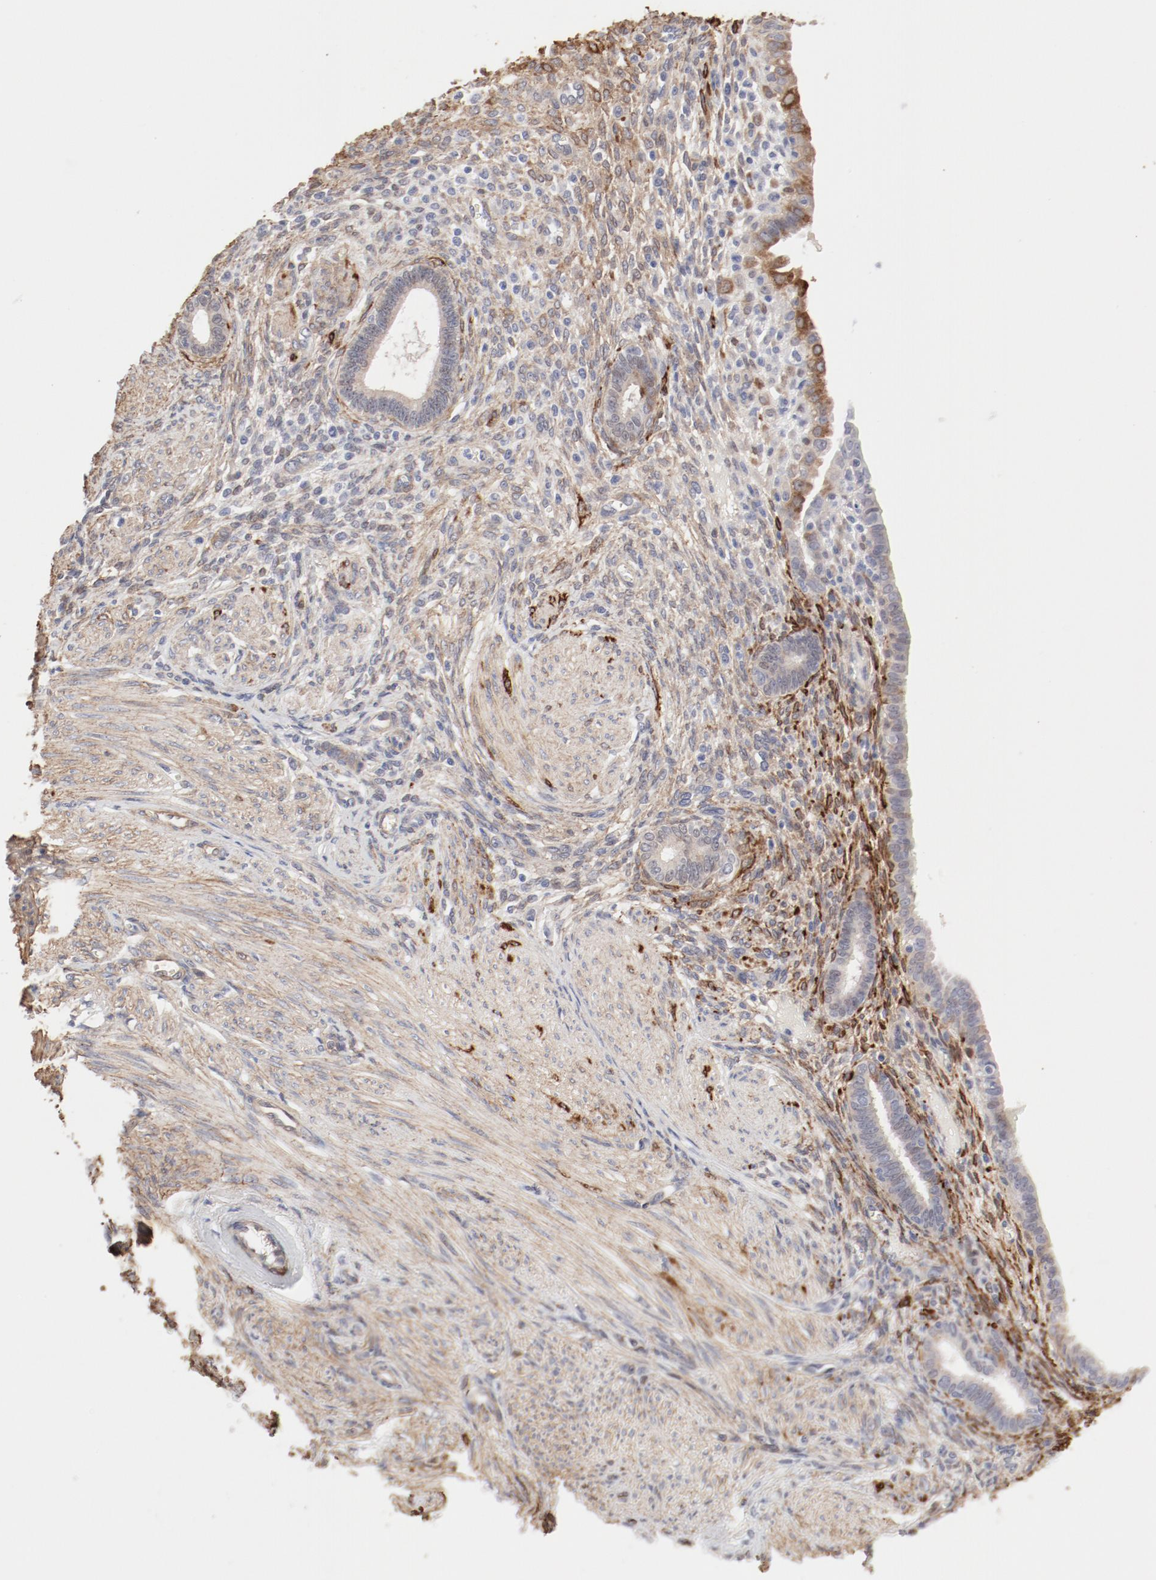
{"staining": {"intensity": "weak", "quantity": "25%-75%", "location": "cytoplasmic/membranous"}, "tissue": "endometrium", "cell_type": "Cells in endometrial stroma", "image_type": "normal", "snomed": [{"axis": "morphology", "description": "Normal tissue, NOS"}, {"axis": "topography", "description": "Endometrium"}], "caption": "A photomicrograph showing weak cytoplasmic/membranous expression in approximately 25%-75% of cells in endometrial stroma in unremarkable endometrium, as visualized by brown immunohistochemical staining.", "gene": "MAGED4B", "patient": {"sex": "female", "age": 72}}